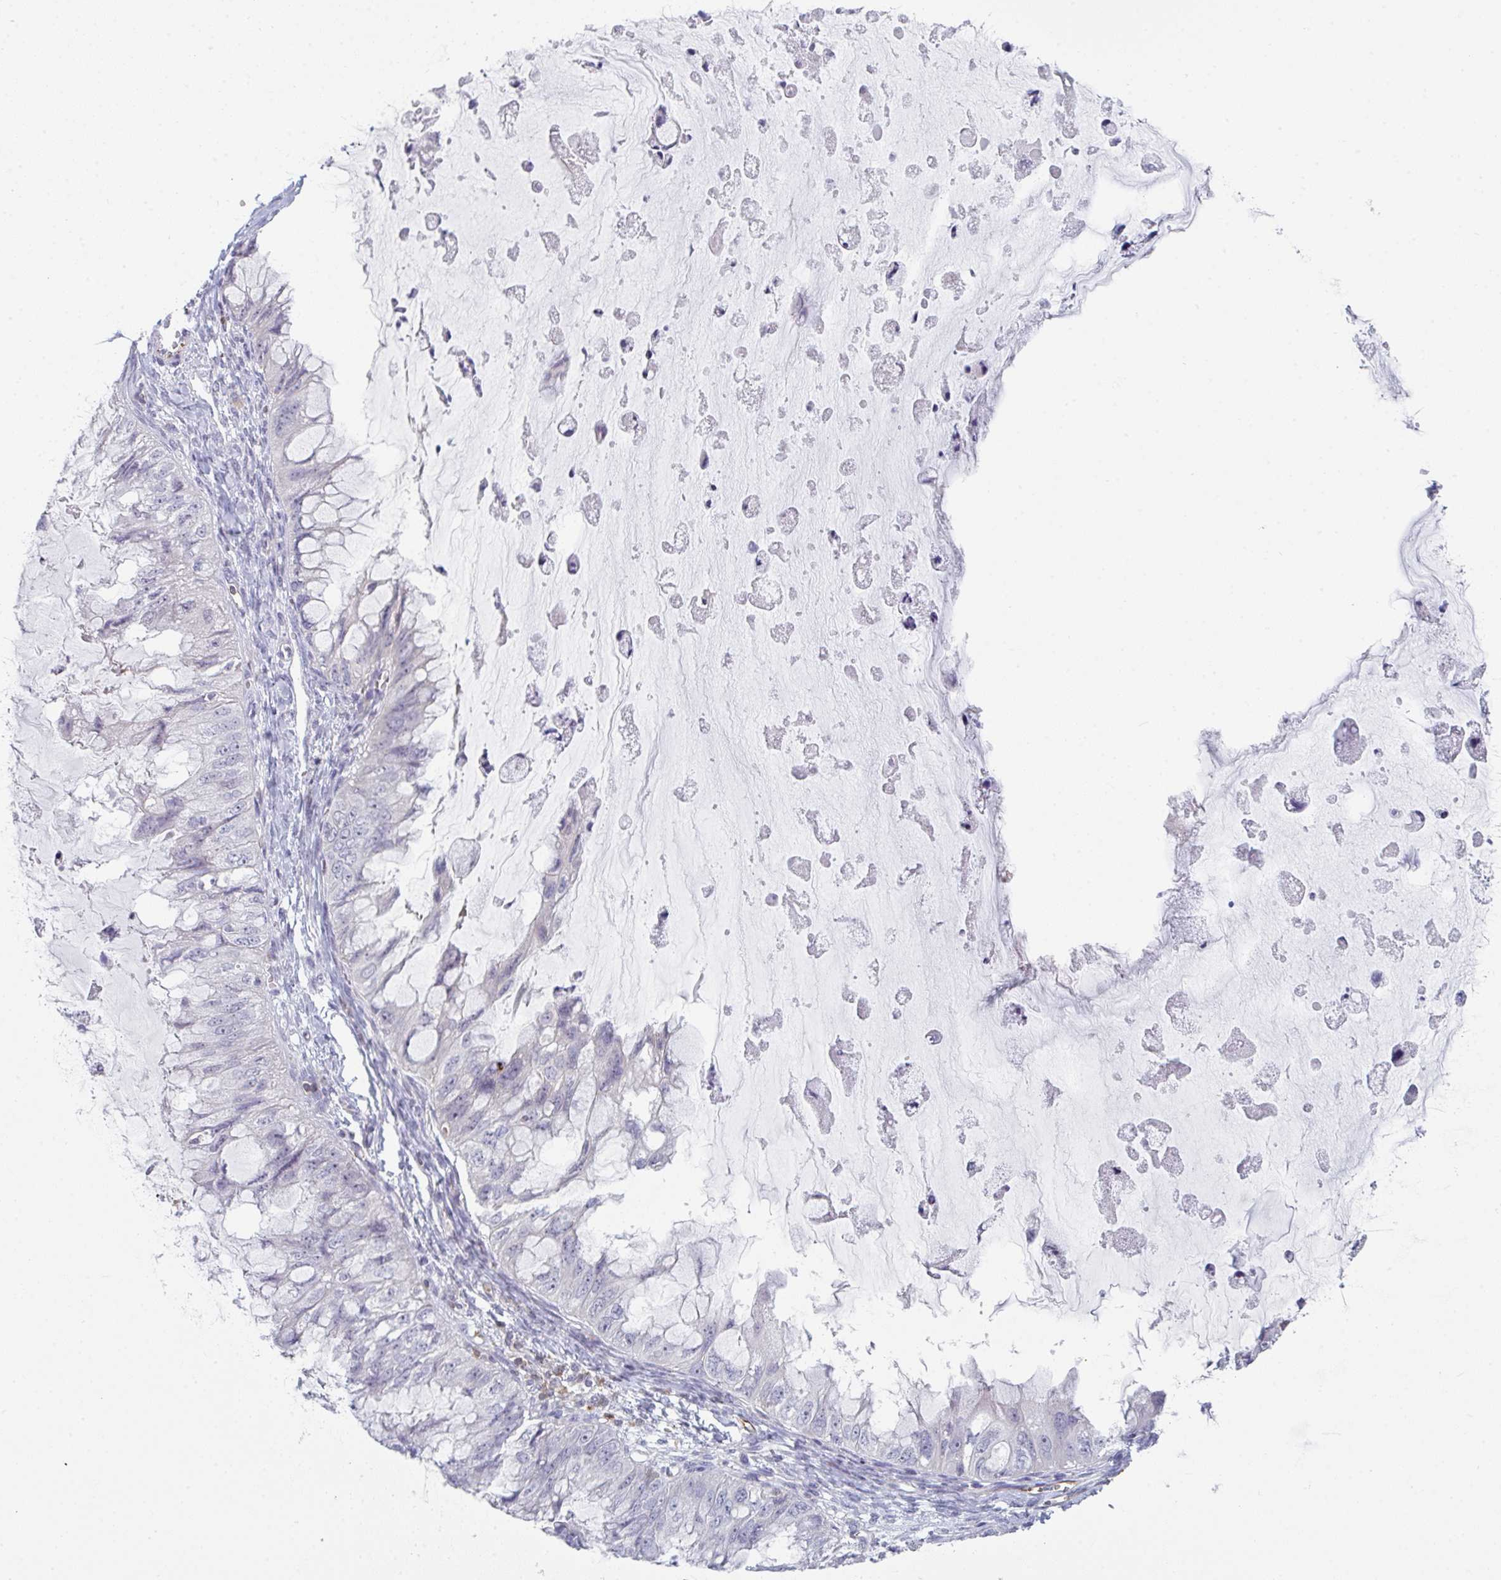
{"staining": {"intensity": "negative", "quantity": "none", "location": "none"}, "tissue": "ovarian cancer", "cell_type": "Tumor cells", "image_type": "cancer", "snomed": [{"axis": "morphology", "description": "Cystadenocarcinoma, mucinous, NOS"}, {"axis": "topography", "description": "Ovary"}], "caption": "An immunohistochemistry (IHC) image of ovarian cancer is shown. There is no staining in tumor cells of ovarian cancer.", "gene": "CD80", "patient": {"sex": "female", "age": 72}}